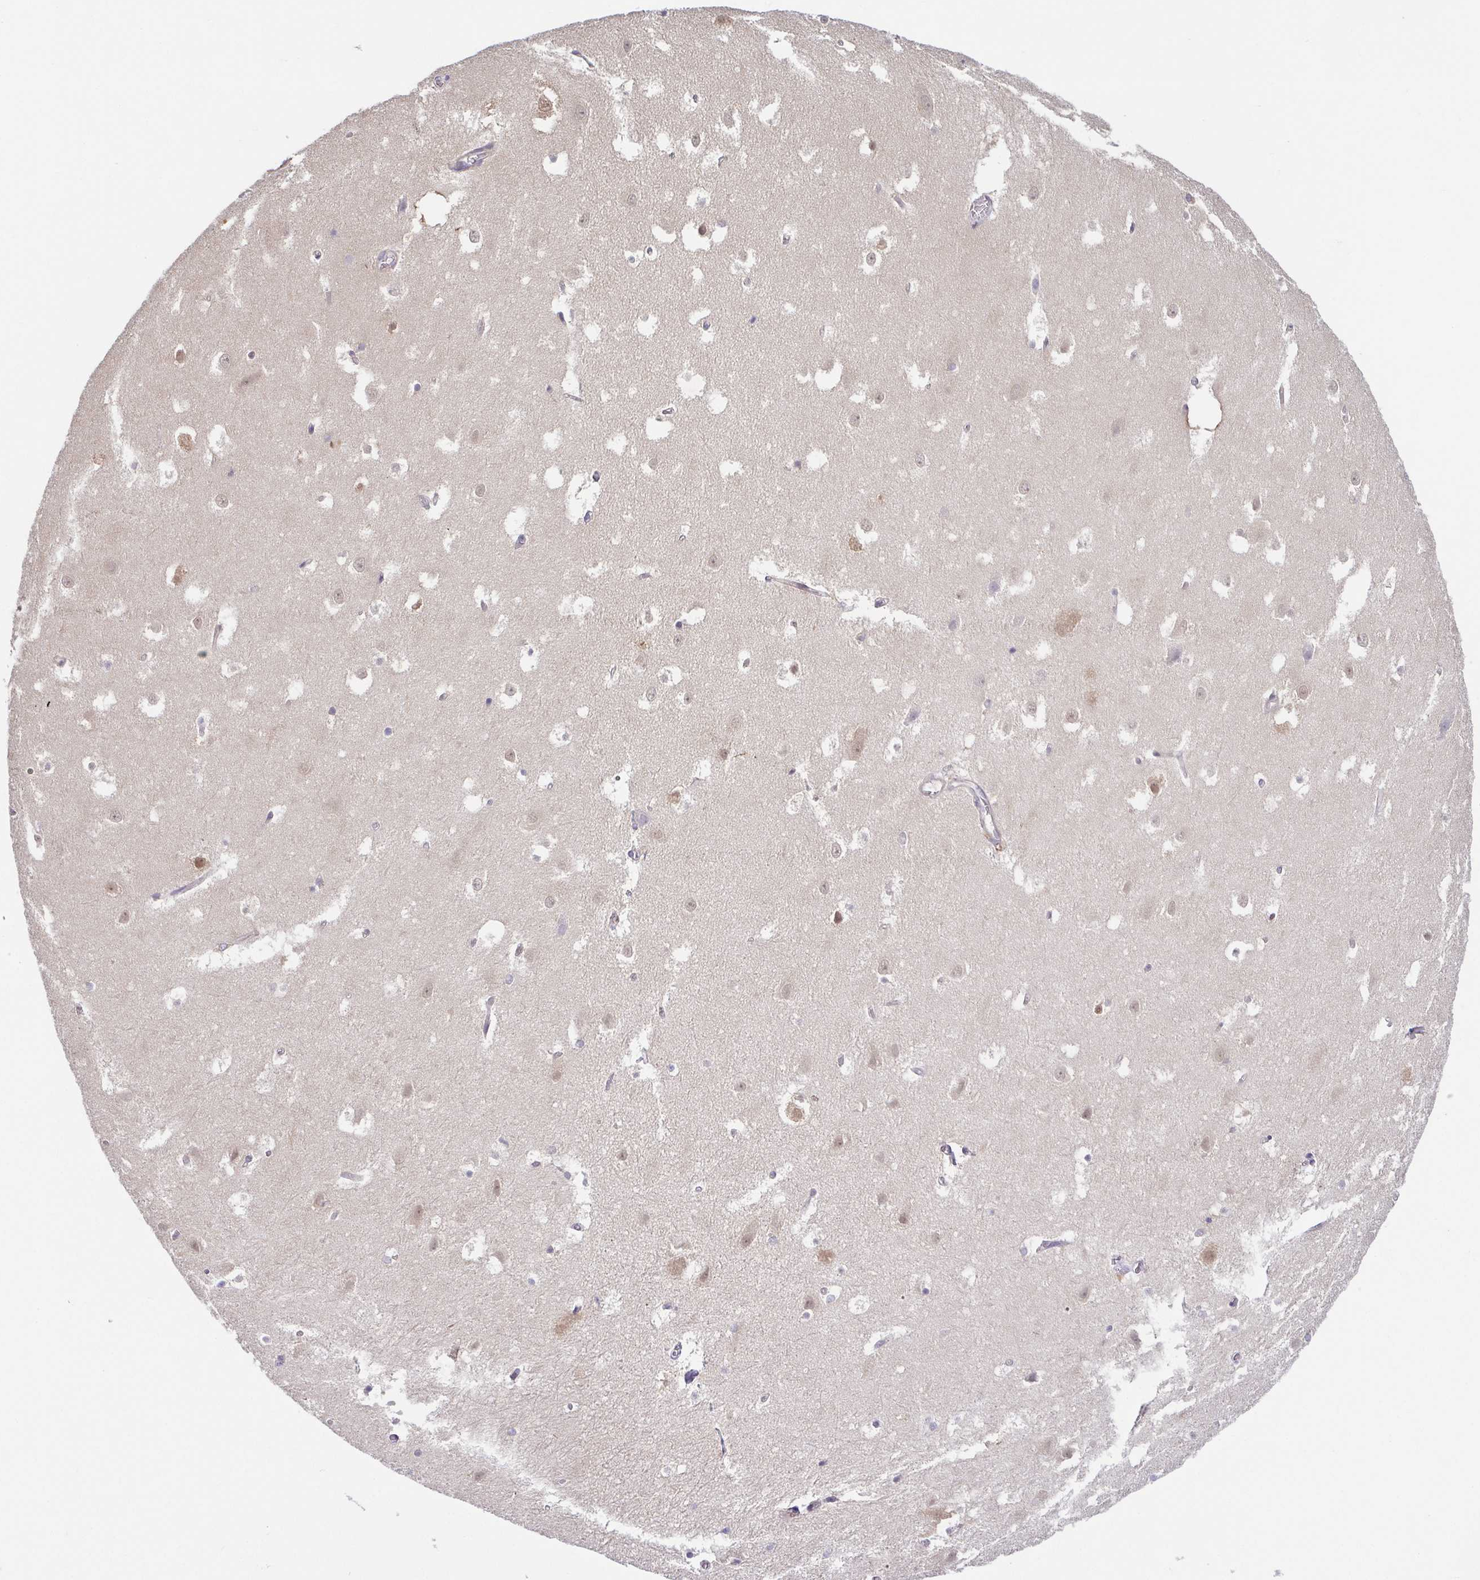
{"staining": {"intensity": "negative", "quantity": "none", "location": "none"}, "tissue": "hippocampus", "cell_type": "Glial cells", "image_type": "normal", "snomed": [{"axis": "morphology", "description": "Normal tissue, NOS"}, {"axis": "topography", "description": "Hippocampus"}], "caption": "Hippocampus stained for a protein using IHC shows no staining glial cells.", "gene": "PREPL", "patient": {"sex": "female", "age": 52}}